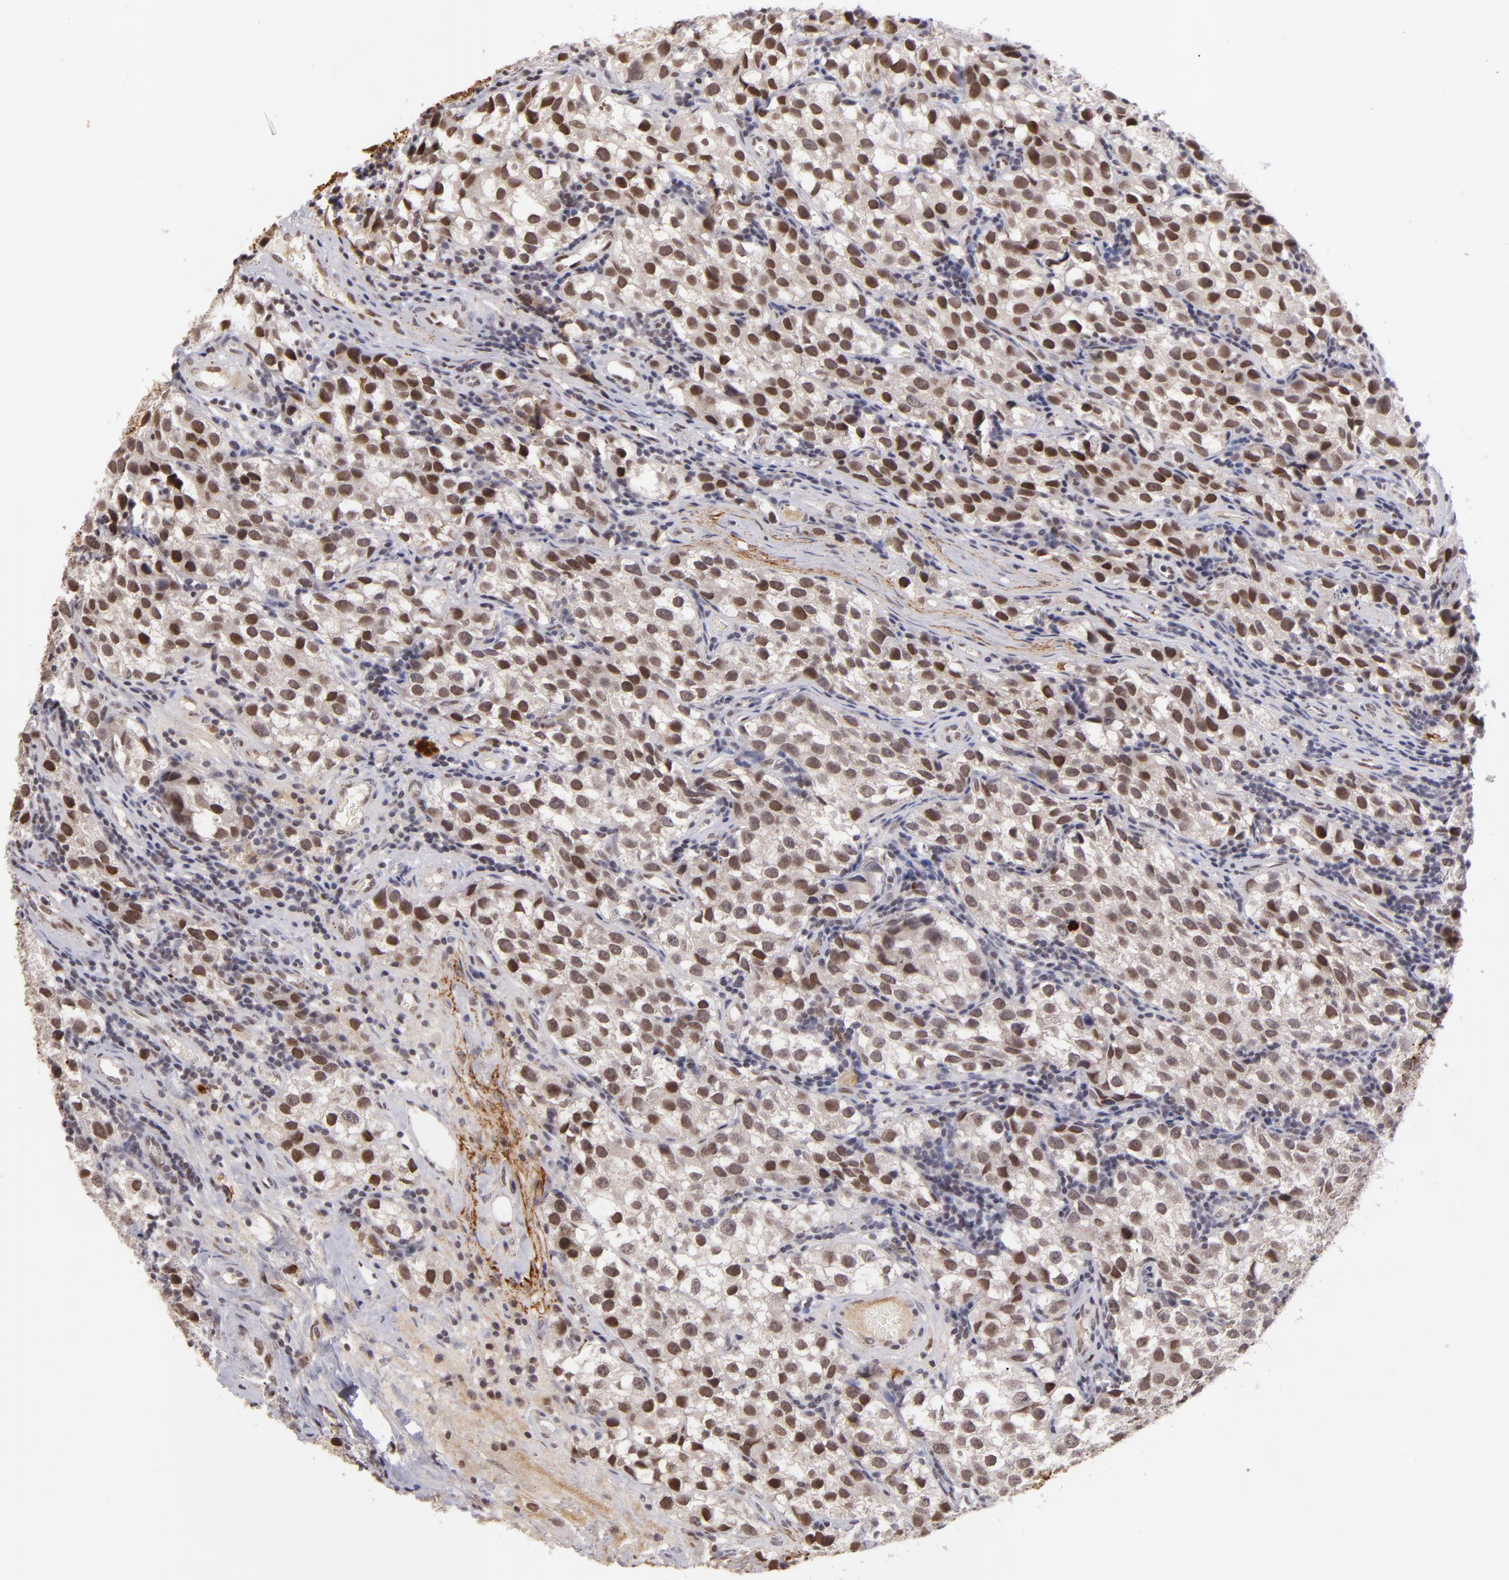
{"staining": {"intensity": "moderate", "quantity": ">75%", "location": "nuclear"}, "tissue": "testis cancer", "cell_type": "Tumor cells", "image_type": "cancer", "snomed": [{"axis": "morphology", "description": "Seminoma, NOS"}, {"axis": "topography", "description": "Testis"}], "caption": "This histopathology image displays immunohistochemistry (IHC) staining of testis cancer (seminoma), with medium moderate nuclear staining in approximately >75% of tumor cells.", "gene": "RXRG", "patient": {"sex": "male", "age": 39}}